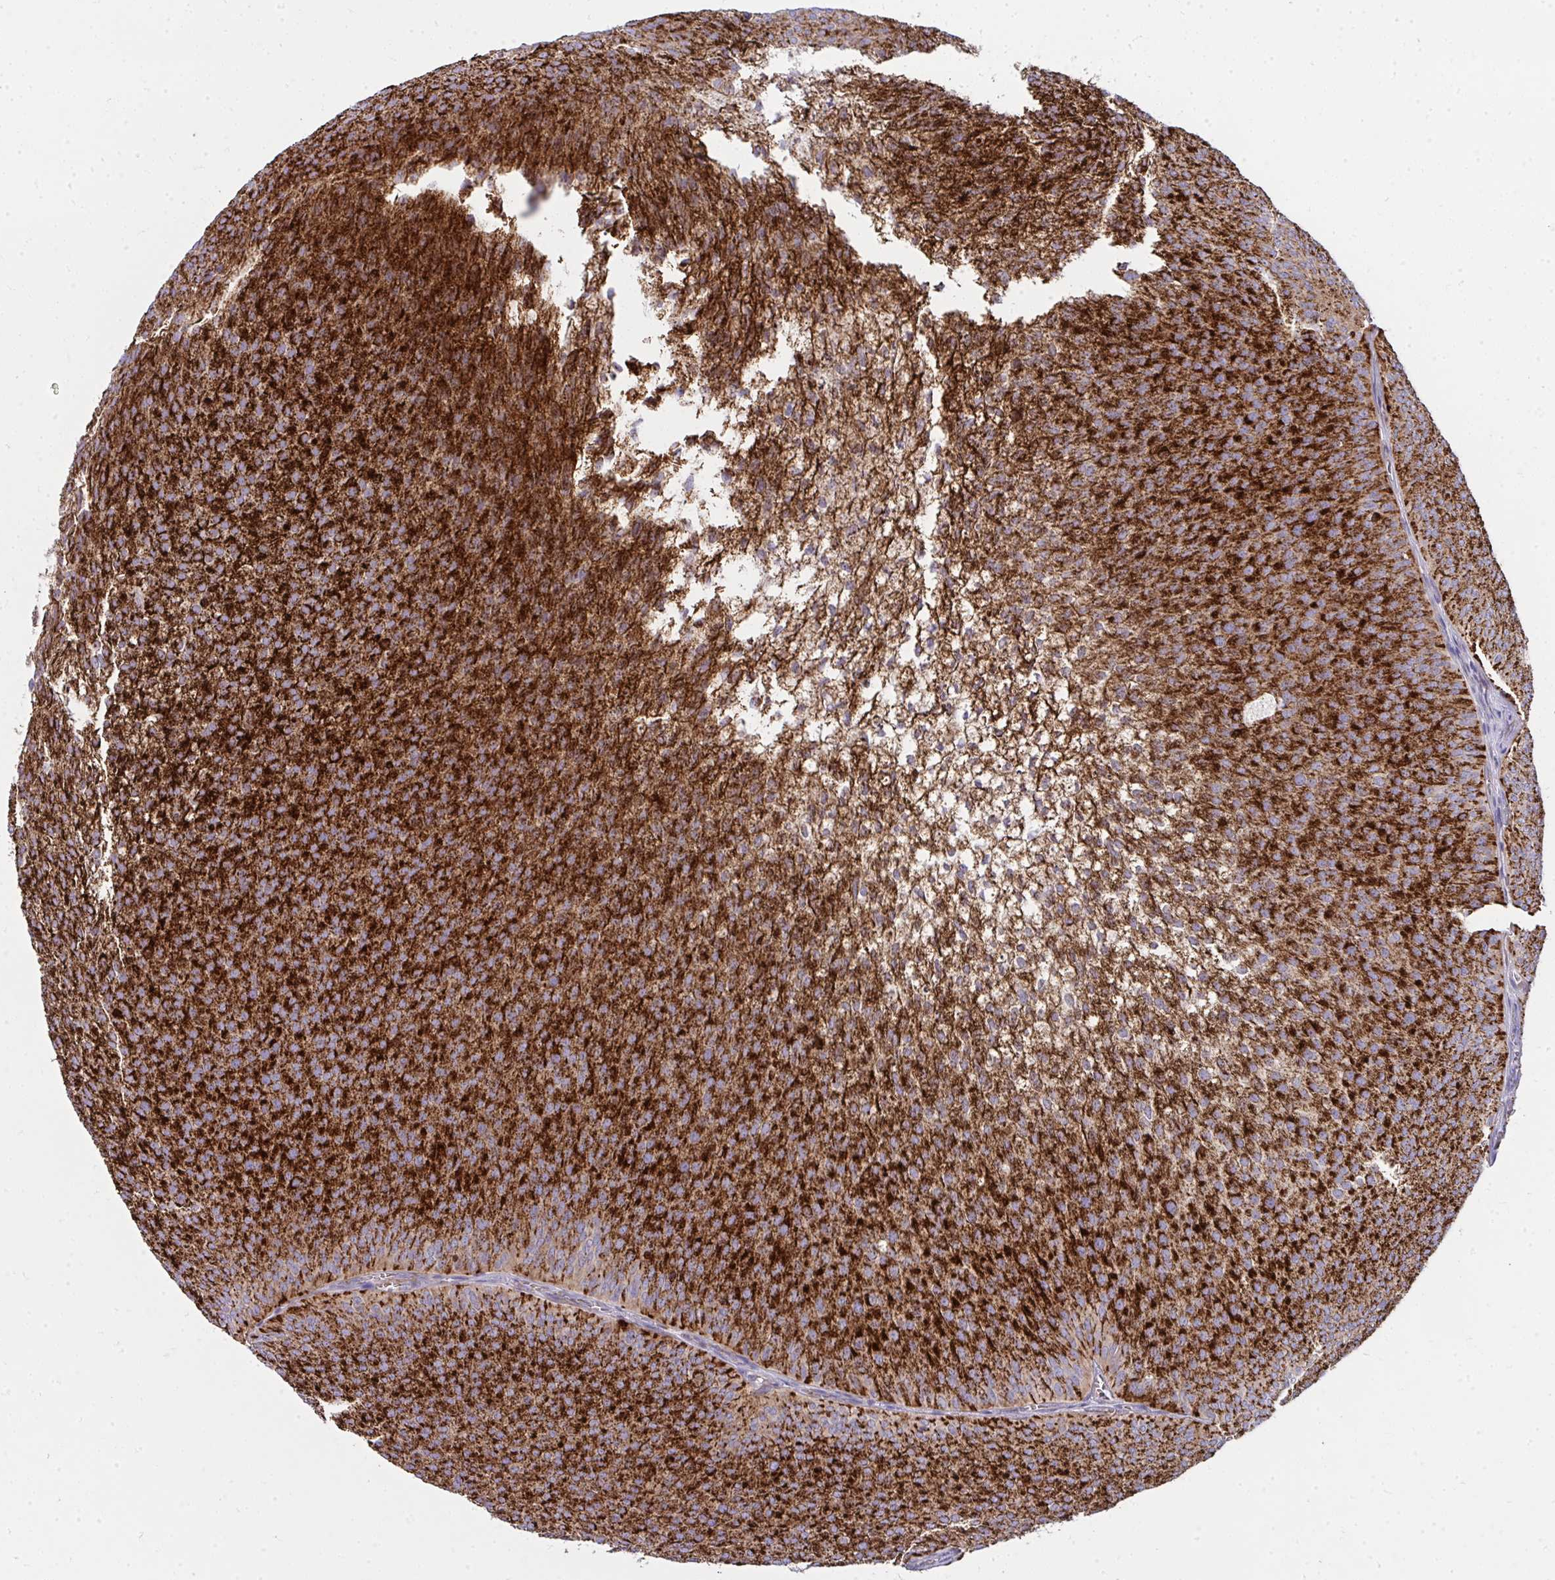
{"staining": {"intensity": "strong", "quantity": ">75%", "location": "cytoplasmic/membranous"}, "tissue": "urothelial cancer", "cell_type": "Tumor cells", "image_type": "cancer", "snomed": [{"axis": "morphology", "description": "Urothelial carcinoma, Low grade"}, {"axis": "topography", "description": "Urinary bladder"}], "caption": "Urothelial cancer tissue demonstrates strong cytoplasmic/membranous staining in approximately >75% of tumor cells", "gene": "GFPT2", "patient": {"sex": "male", "age": 91}}